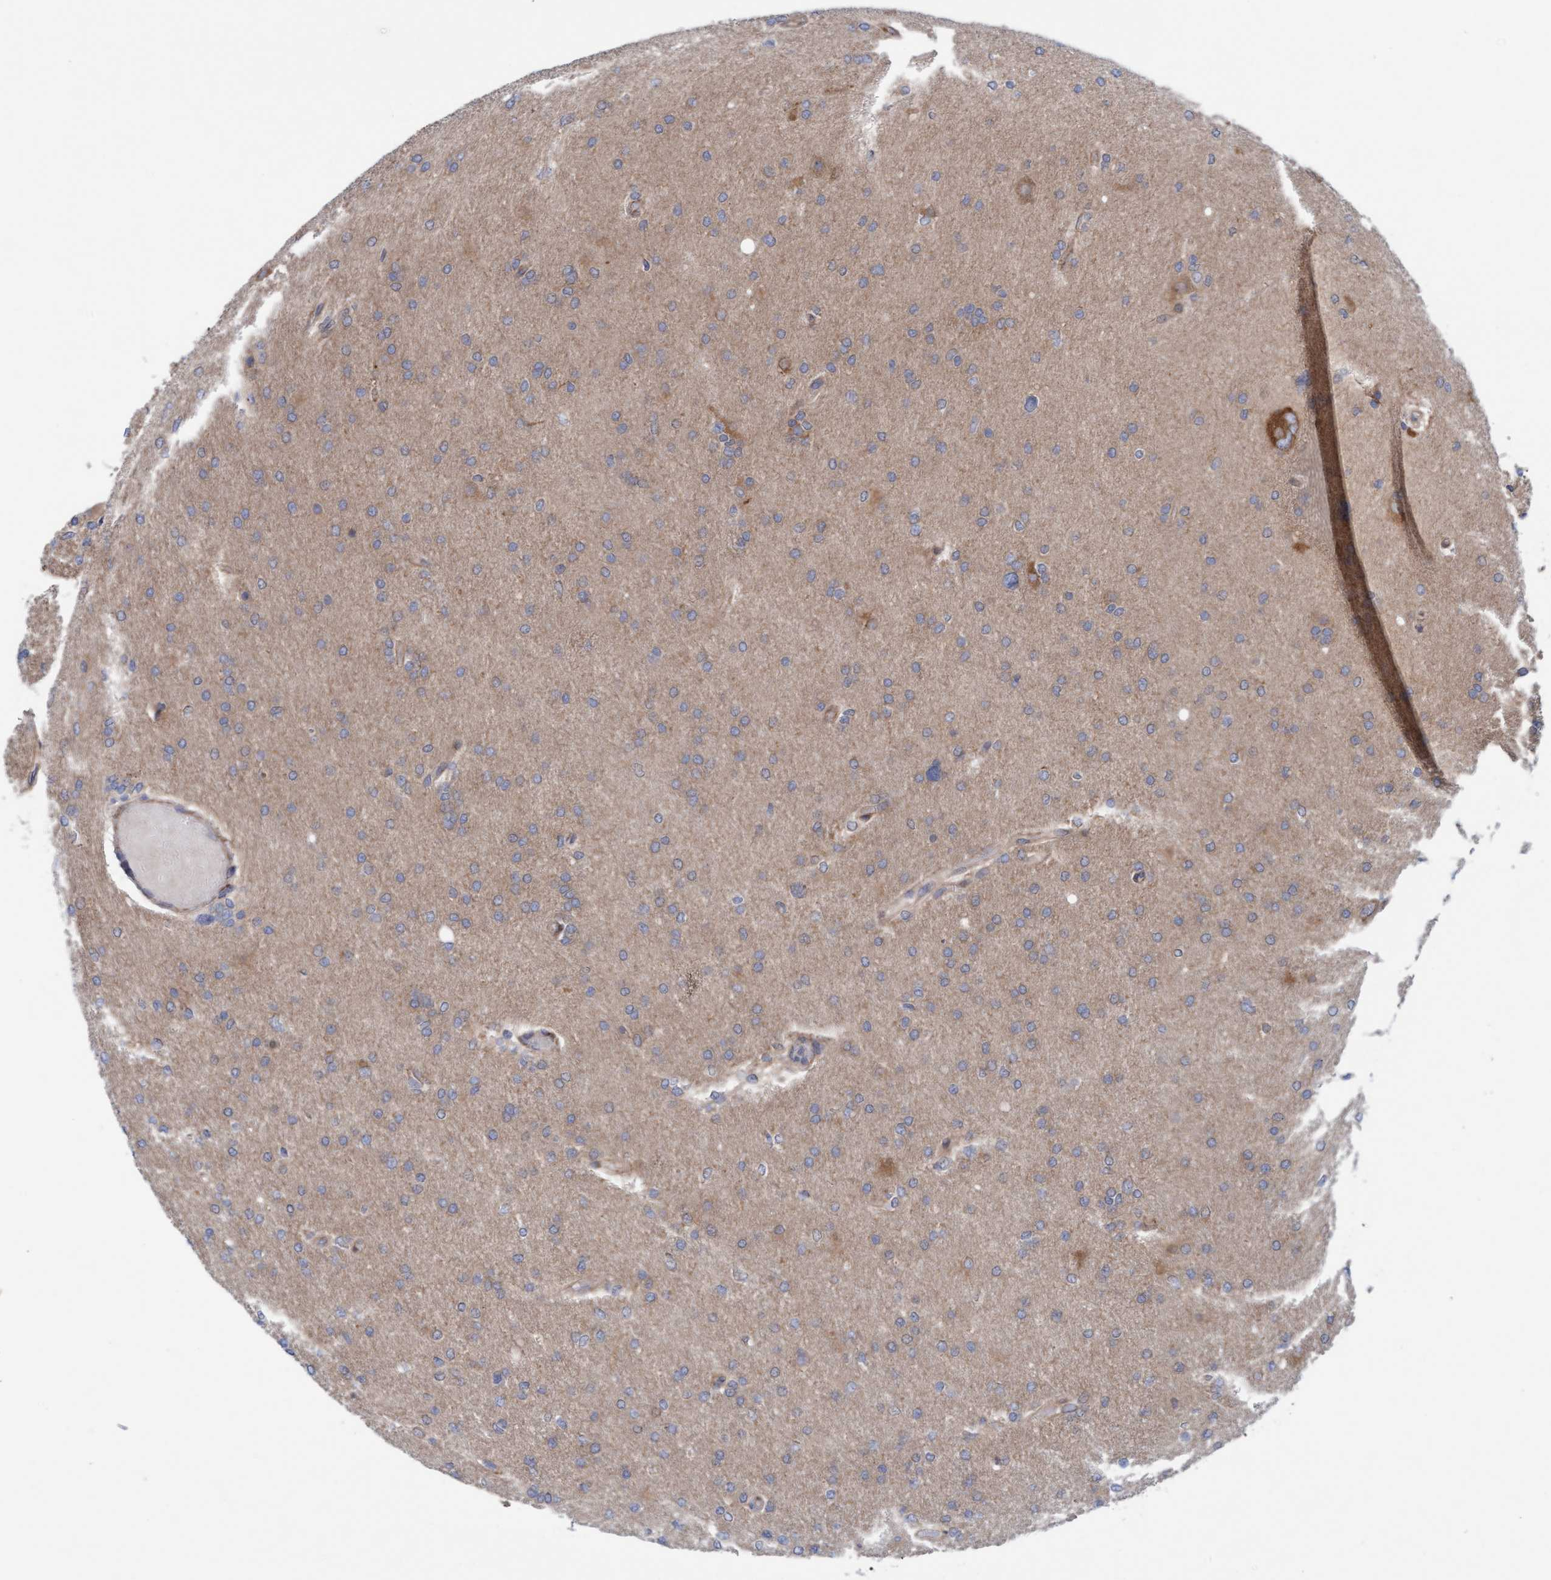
{"staining": {"intensity": "weak", "quantity": "<25%", "location": "cytoplasmic/membranous"}, "tissue": "glioma", "cell_type": "Tumor cells", "image_type": "cancer", "snomed": [{"axis": "morphology", "description": "Glioma, malignant, High grade"}, {"axis": "topography", "description": "Cerebral cortex"}], "caption": "Immunohistochemistry (IHC) of human malignant glioma (high-grade) demonstrates no positivity in tumor cells.", "gene": "CDK5RAP3", "patient": {"sex": "female", "age": 36}}